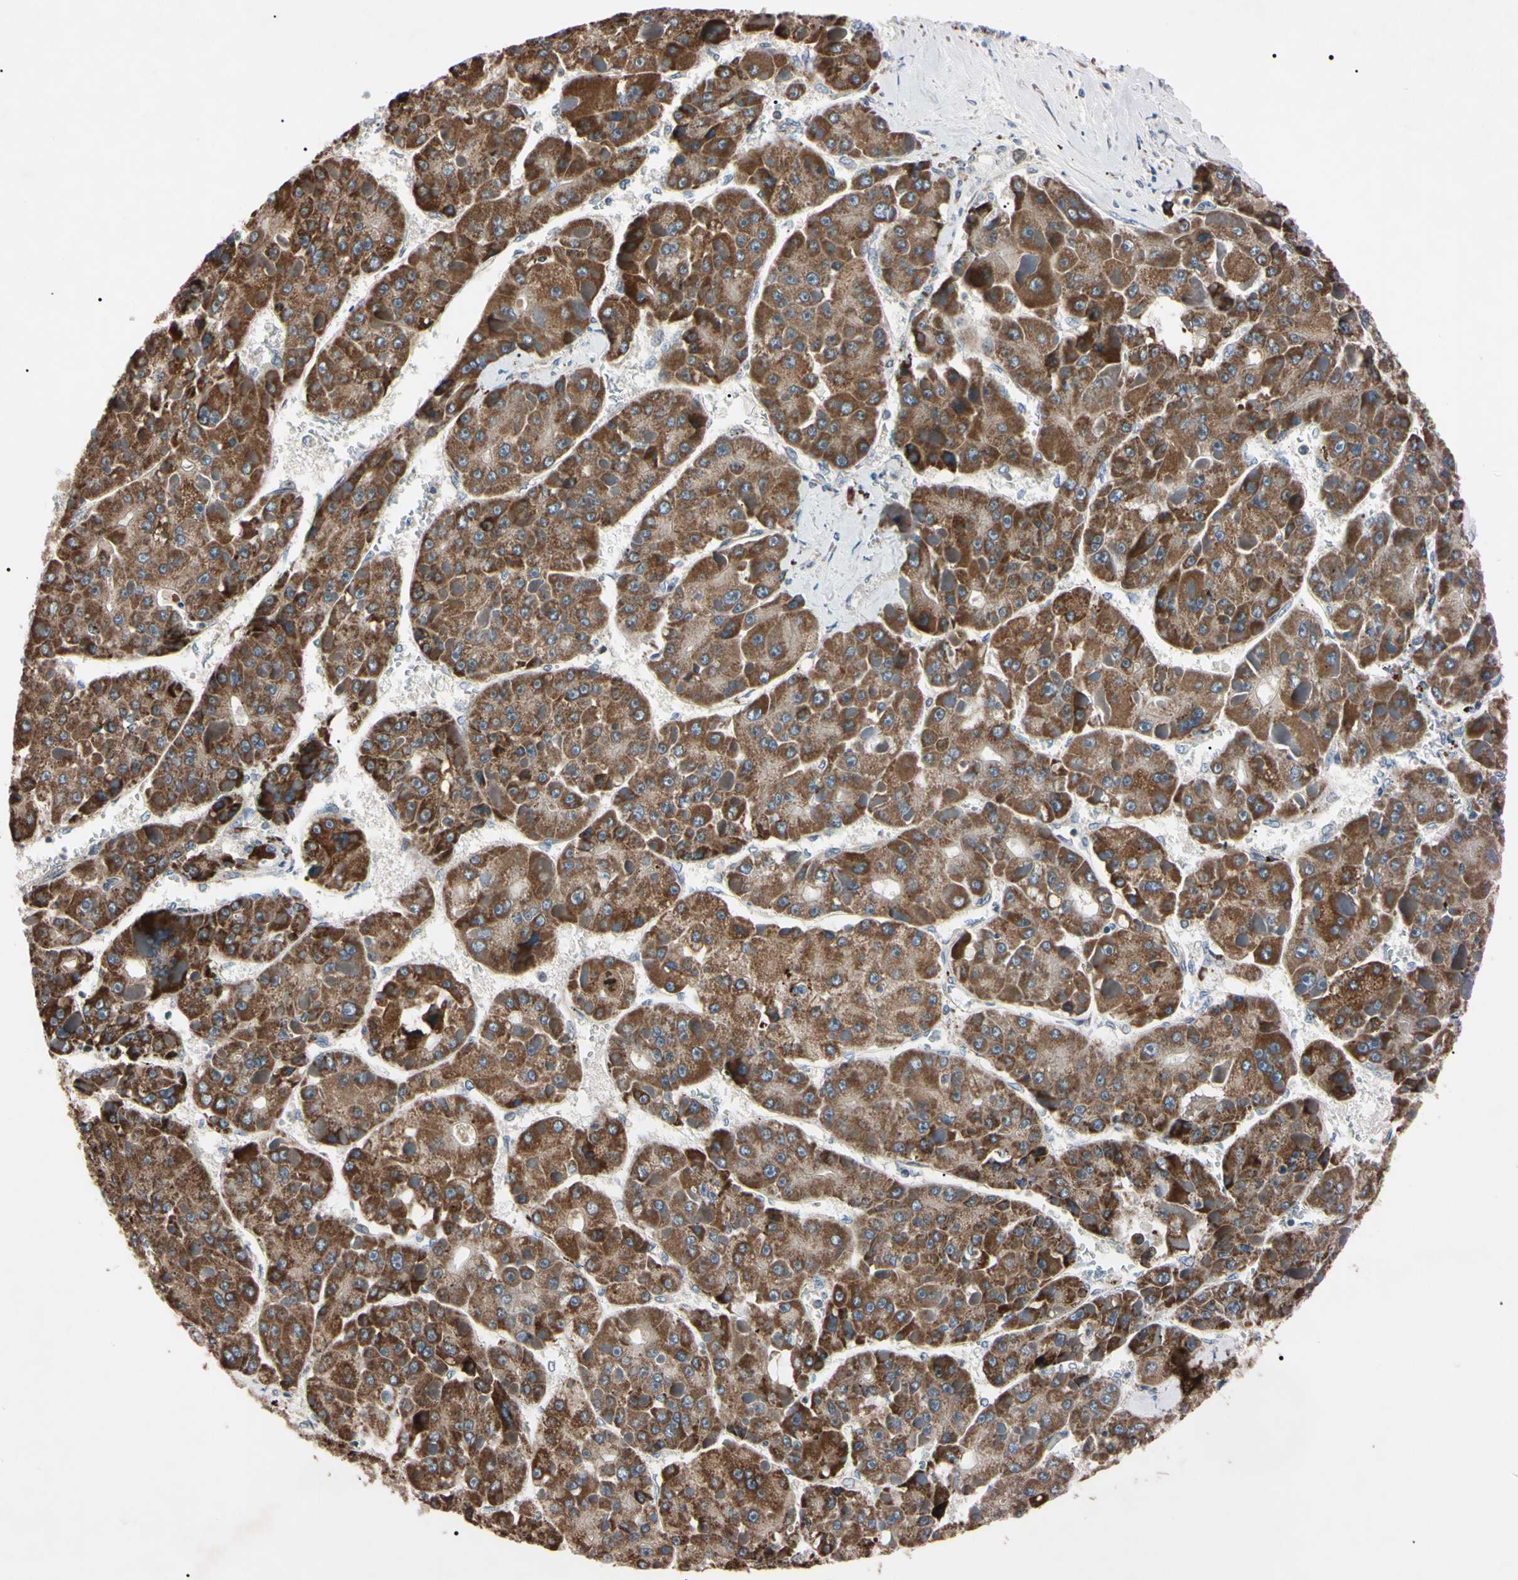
{"staining": {"intensity": "moderate", "quantity": ">75%", "location": "cytoplasmic/membranous"}, "tissue": "liver cancer", "cell_type": "Tumor cells", "image_type": "cancer", "snomed": [{"axis": "morphology", "description": "Carcinoma, Hepatocellular, NOS"}, {"axis": "topography", "description": "Liver"}], "caption": "DAB (3,3'-diaminobenzidine) immunohistochemical staining of hepatocellular carcinoma (liver) shows moderate cytoplasmic/membranous protein expression in about >75% of tumor cells.", "gene": "TNFRSF1A", "patient": {"sex": "female", "age": 73}}